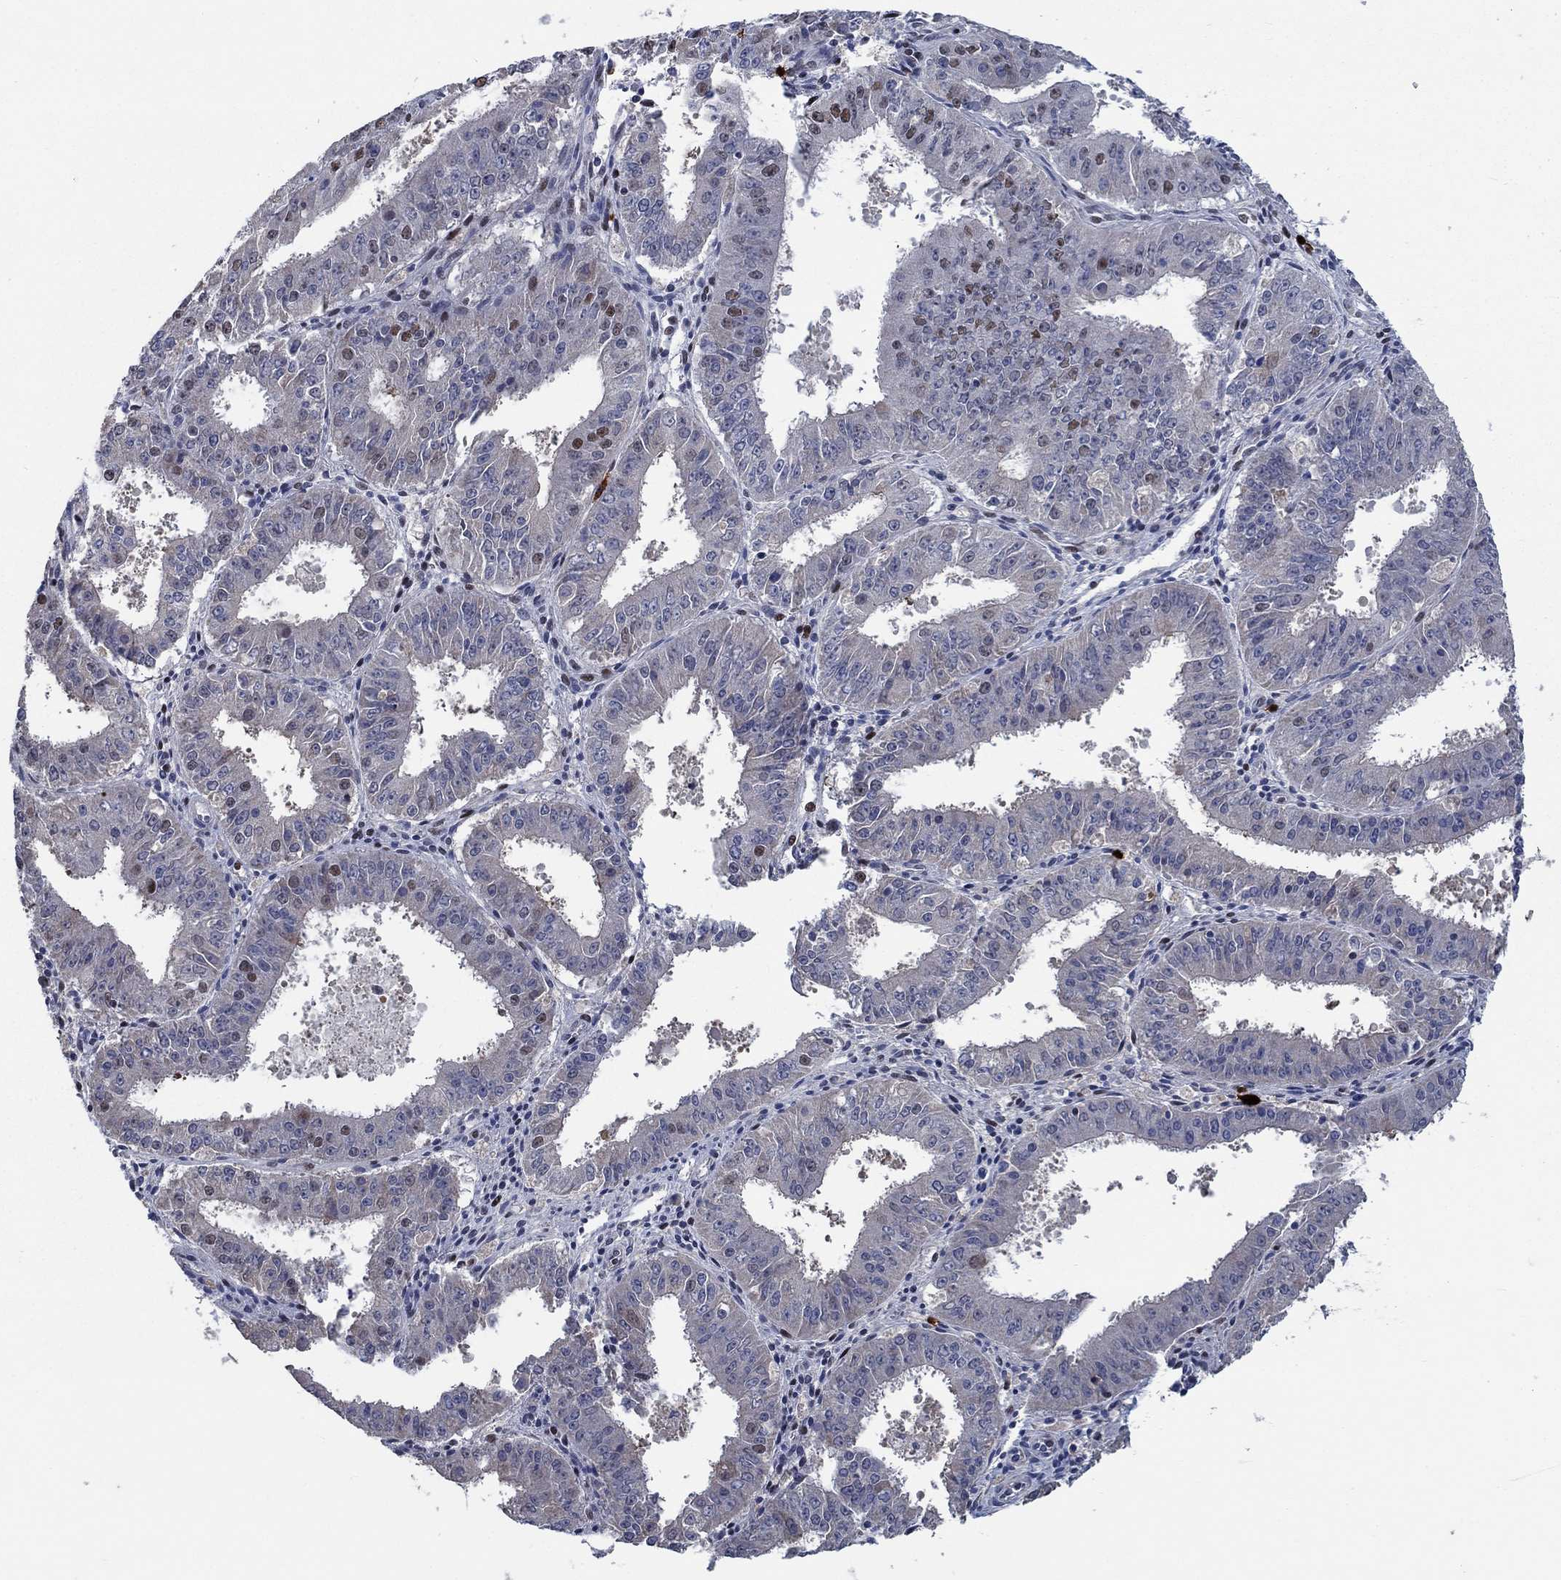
{"staining": {"intensity": "strong", "quantity": "<25%", "location": "nuclear"}, "tissue": "ovarian cancer", "cell_type": "Tumor cells", "image_type": "cancer", "snomed": [{"axis": "morphology", "description": "Carcinoma, endometroid"}, {"axis": "topography", "description": "Ovary"}], "caption": "High-magnification brightfield microscopy of ovarian cancer stained with DAB (3,3'-diaminobenzidine) (brown) and counterstained with hematoxylin (blue). tumor cells exhibit strong nuclear staining is appreciated in about<25% of cells.", "gene": "HTN1", "patient": {"sex": "female", "age": 42}}